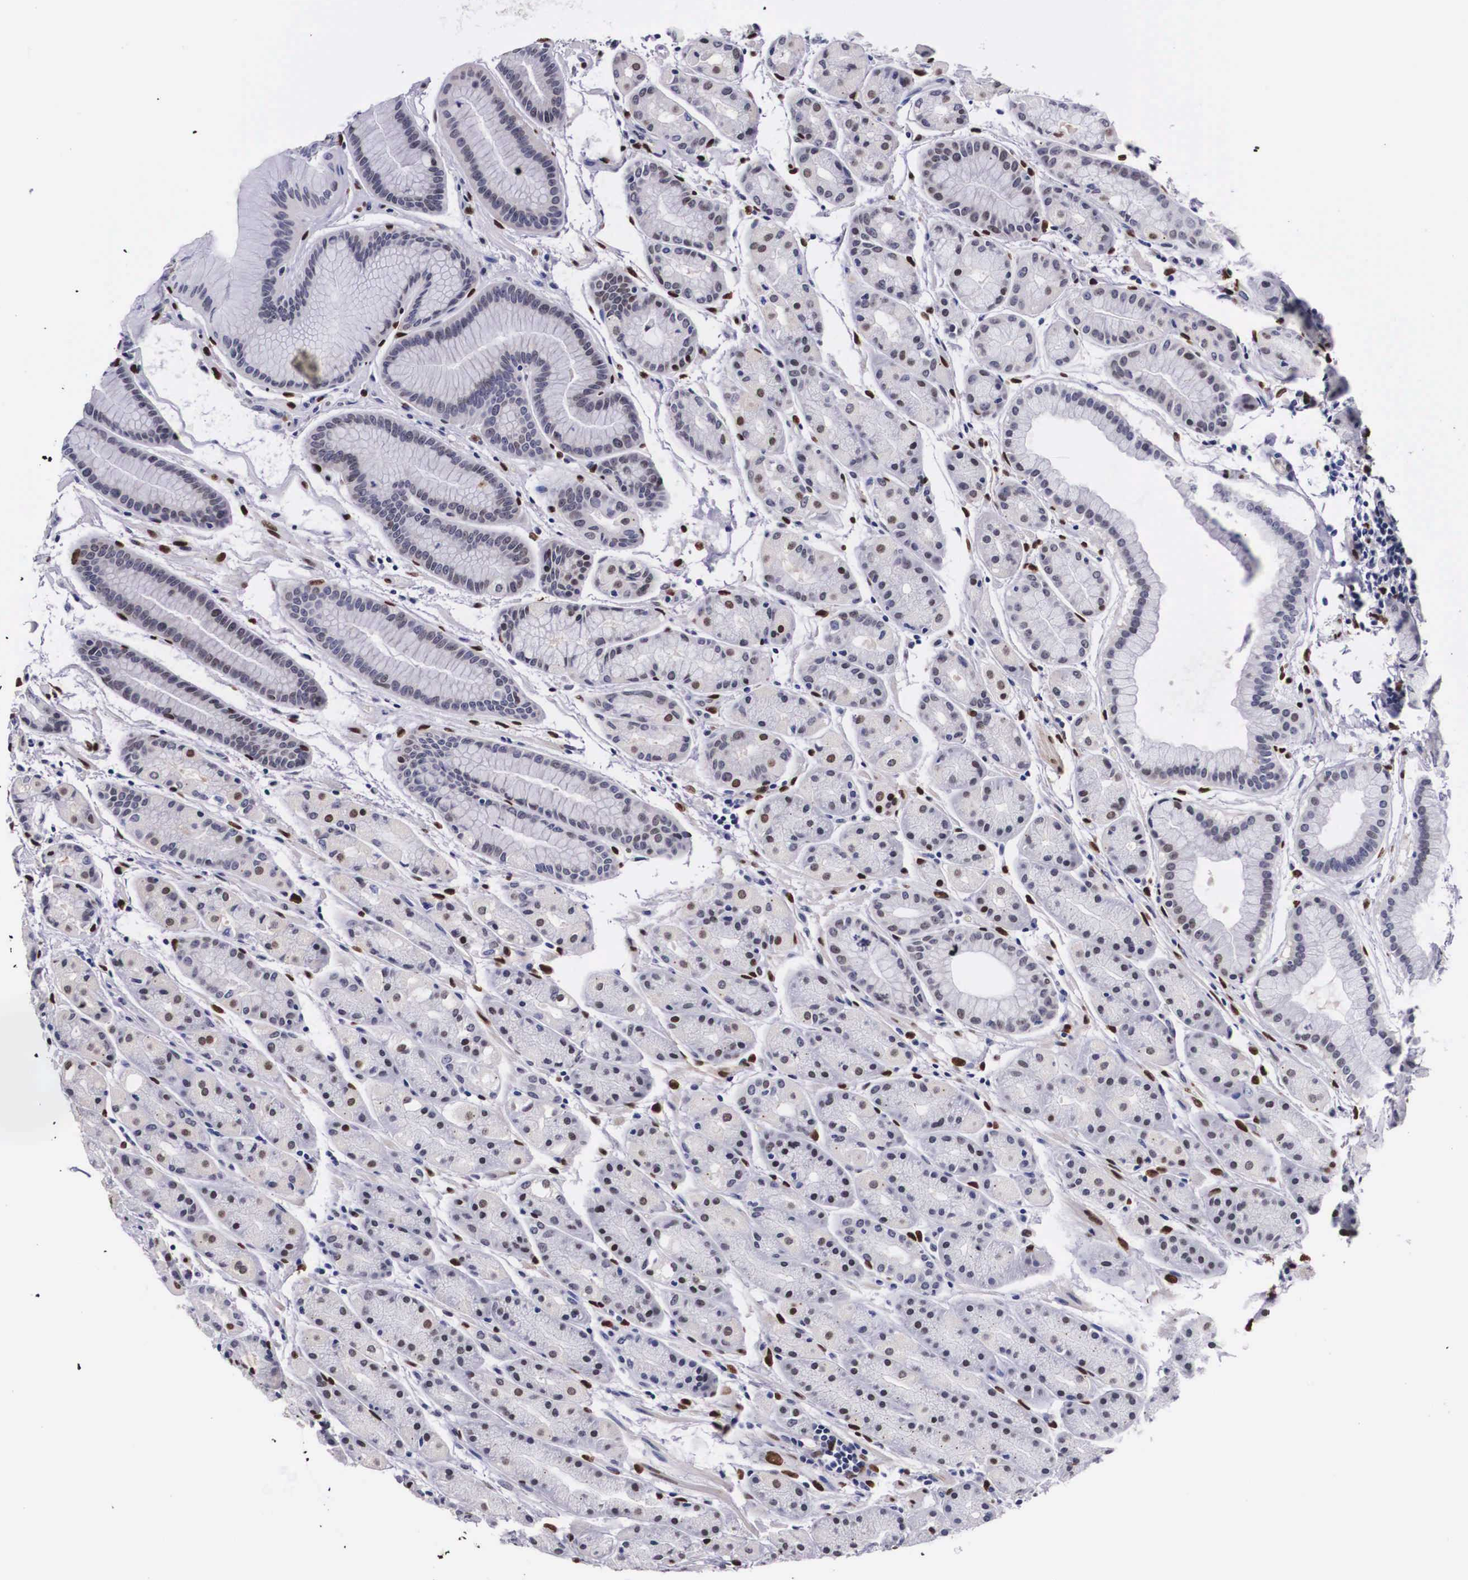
{"staining": {"intensity": "strong", "quantity": "25%-75%", "location": "nuclear"}, "tissue": "stomach", "cell_type": "Glandular cells", "image_type": "normal", "snomed": [{"axis": "morphology", "description": "Normal tissue, NOS"}, {"axis": "topography", "description": "Stomach, upper"}], "caption": "Approximately 25%-75% of glandular cells in benign human stomach reveal strong nuclear protein expression as visualized by brown immunohistochemical staining.", "gene": "KHDRBS3", "patient": {"sex": "male", "age": 72}}